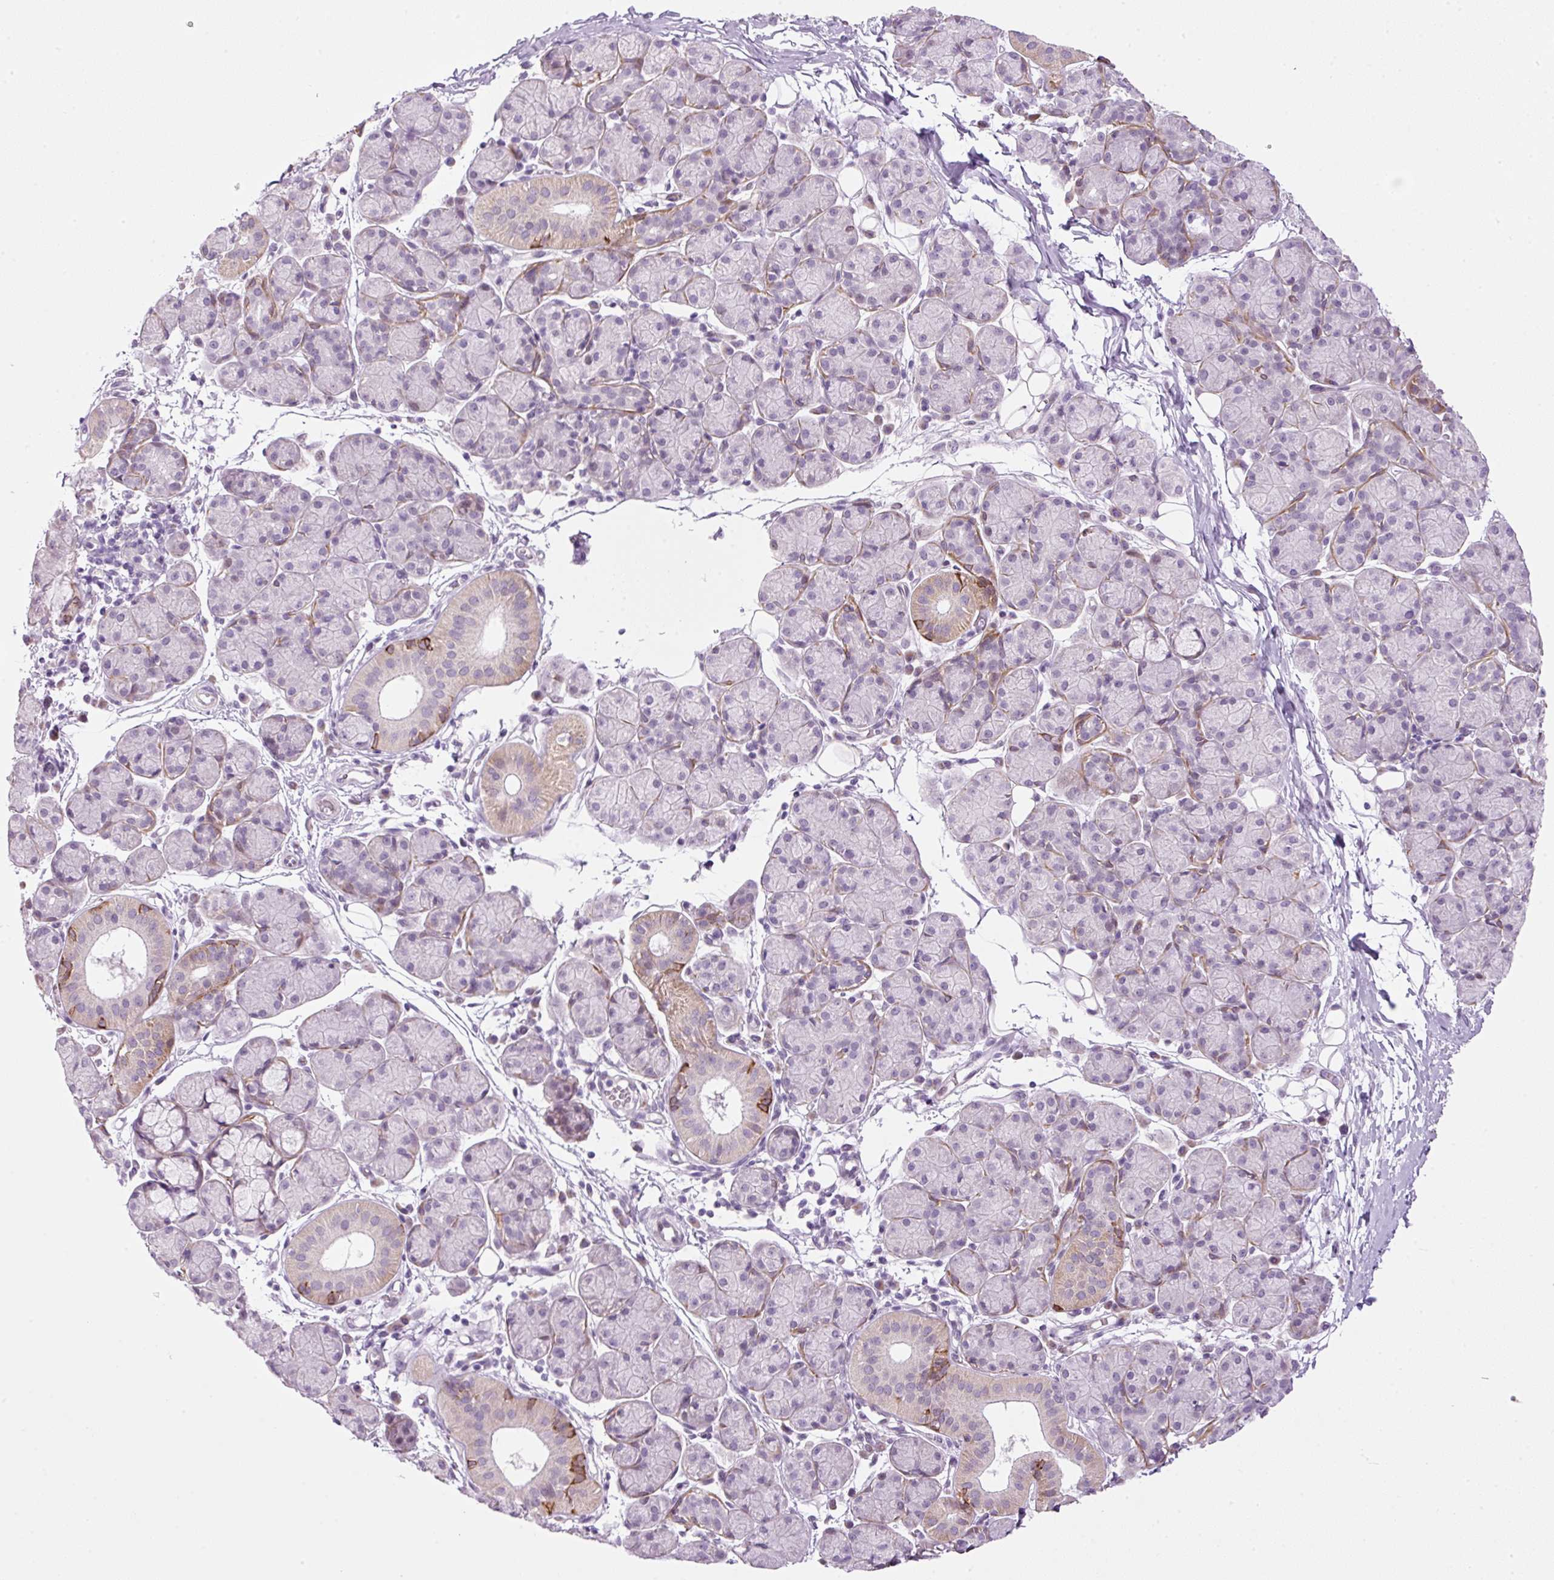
{"staining": {"intensity": "moderate", "quantity": "<25%", "location": "cytoplasmic/membranous"}, "tissue": "salivary gland", "cell_type": "Glandular cells", "image_type": "normal", "snomed": [{"axis": "morphology", "description": "Normal tissue, NOS"}, {"axis": "morphology", "description": "Inflammation, NOS"}, {"axis": "topography", "description": "Lymph node"}, {"axis": "topography", "description": "Salivary gland"}], "caption": "IHC photomicrograph of benign human salivary gland stained for a protein (brown), which demonstrates low levels of moderate cytoplasmic/membranous positivity in about <25% of glandular cells.", "gene": "SRC", "patient": {"sex": "male", "age": 3}}